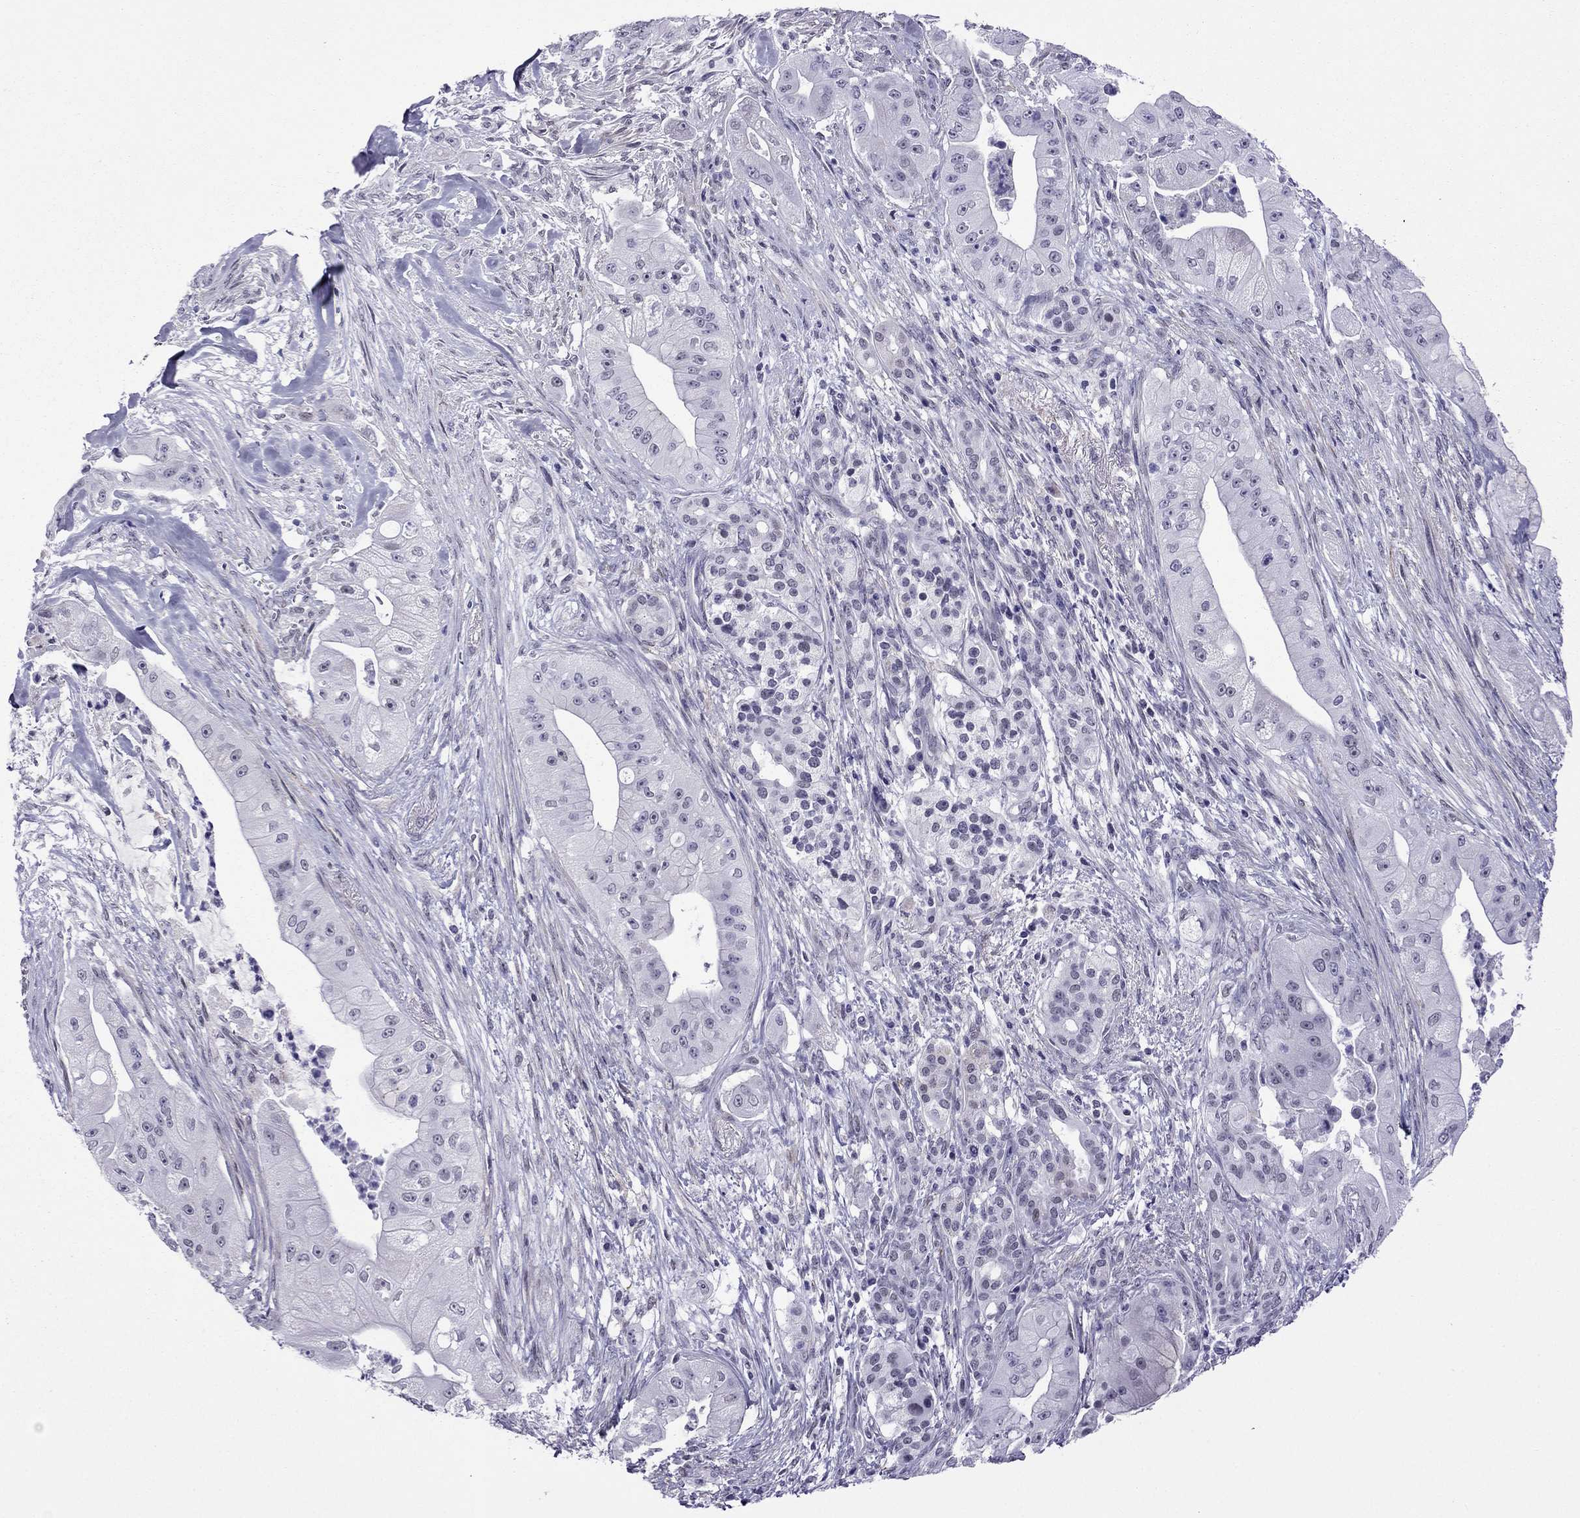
{"staining": {"intensity": "negative", "quantity": "none", "location": "none"}, "tissue": "pancreatic cancer", "cell_type": "Tumor cells", "image_type": "cancer", "snomed": [{"axis": "morphology", "description": "Normal tissue, NOS"}, {"axis": "morphology", "description": "Inflammation, NOS"}, {"axis": "morphology", "description": "Adenocarcinoma, NOS"}, {"axis": "topography", "description": "Pancreas"}], "caption": "High power microscopy micrograph of an IHC photomicrograph of pancreatic cancer, revealing no significant staining in tumor cells.", "gene": "ZNF646", "patient": {"sex": "male", "age": 57}}